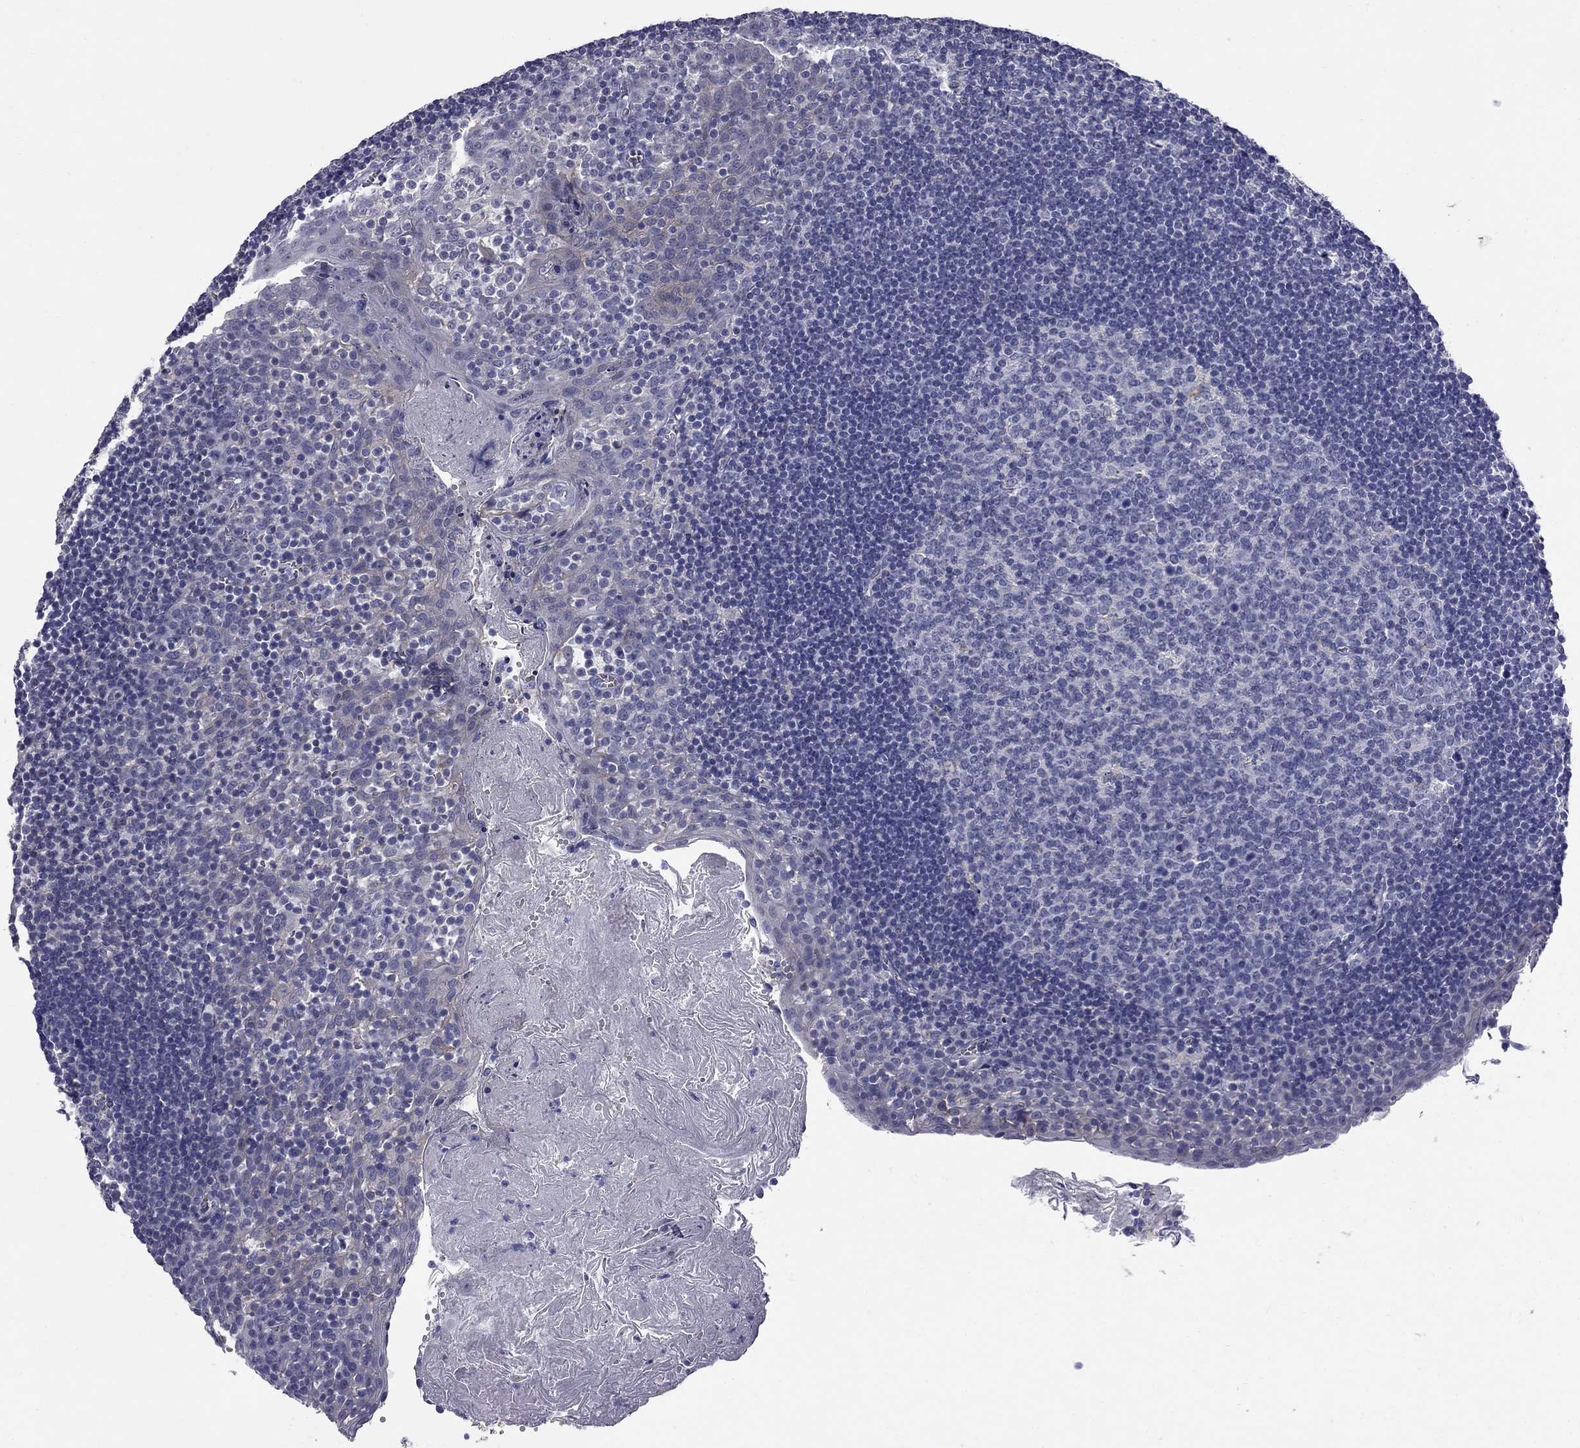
{"staining": {"intensity": "negative", "quantity": "none", "location": "none"}, "tissue": "lymph node", "cell_type": "Germinal center cells", "image_type": "normal", "snomed": [{"axis": "morphology", "description": "Normal tissue, NOS"}, {"axis": "topography", "description": "Lymph node"}], "caption": "DAB (3,3'-diaminobenzidine) immunohistochemical staining of normal lymph node demonstrates no significant staining in germinal center cells. The staining is performed using DAB (3,3'-diaminobenzidine) brown chromogen with nuclei counter-stained in using hematoxylin.", "gene": "HTR4", "patient": {"sex": "female", "age": 21}}